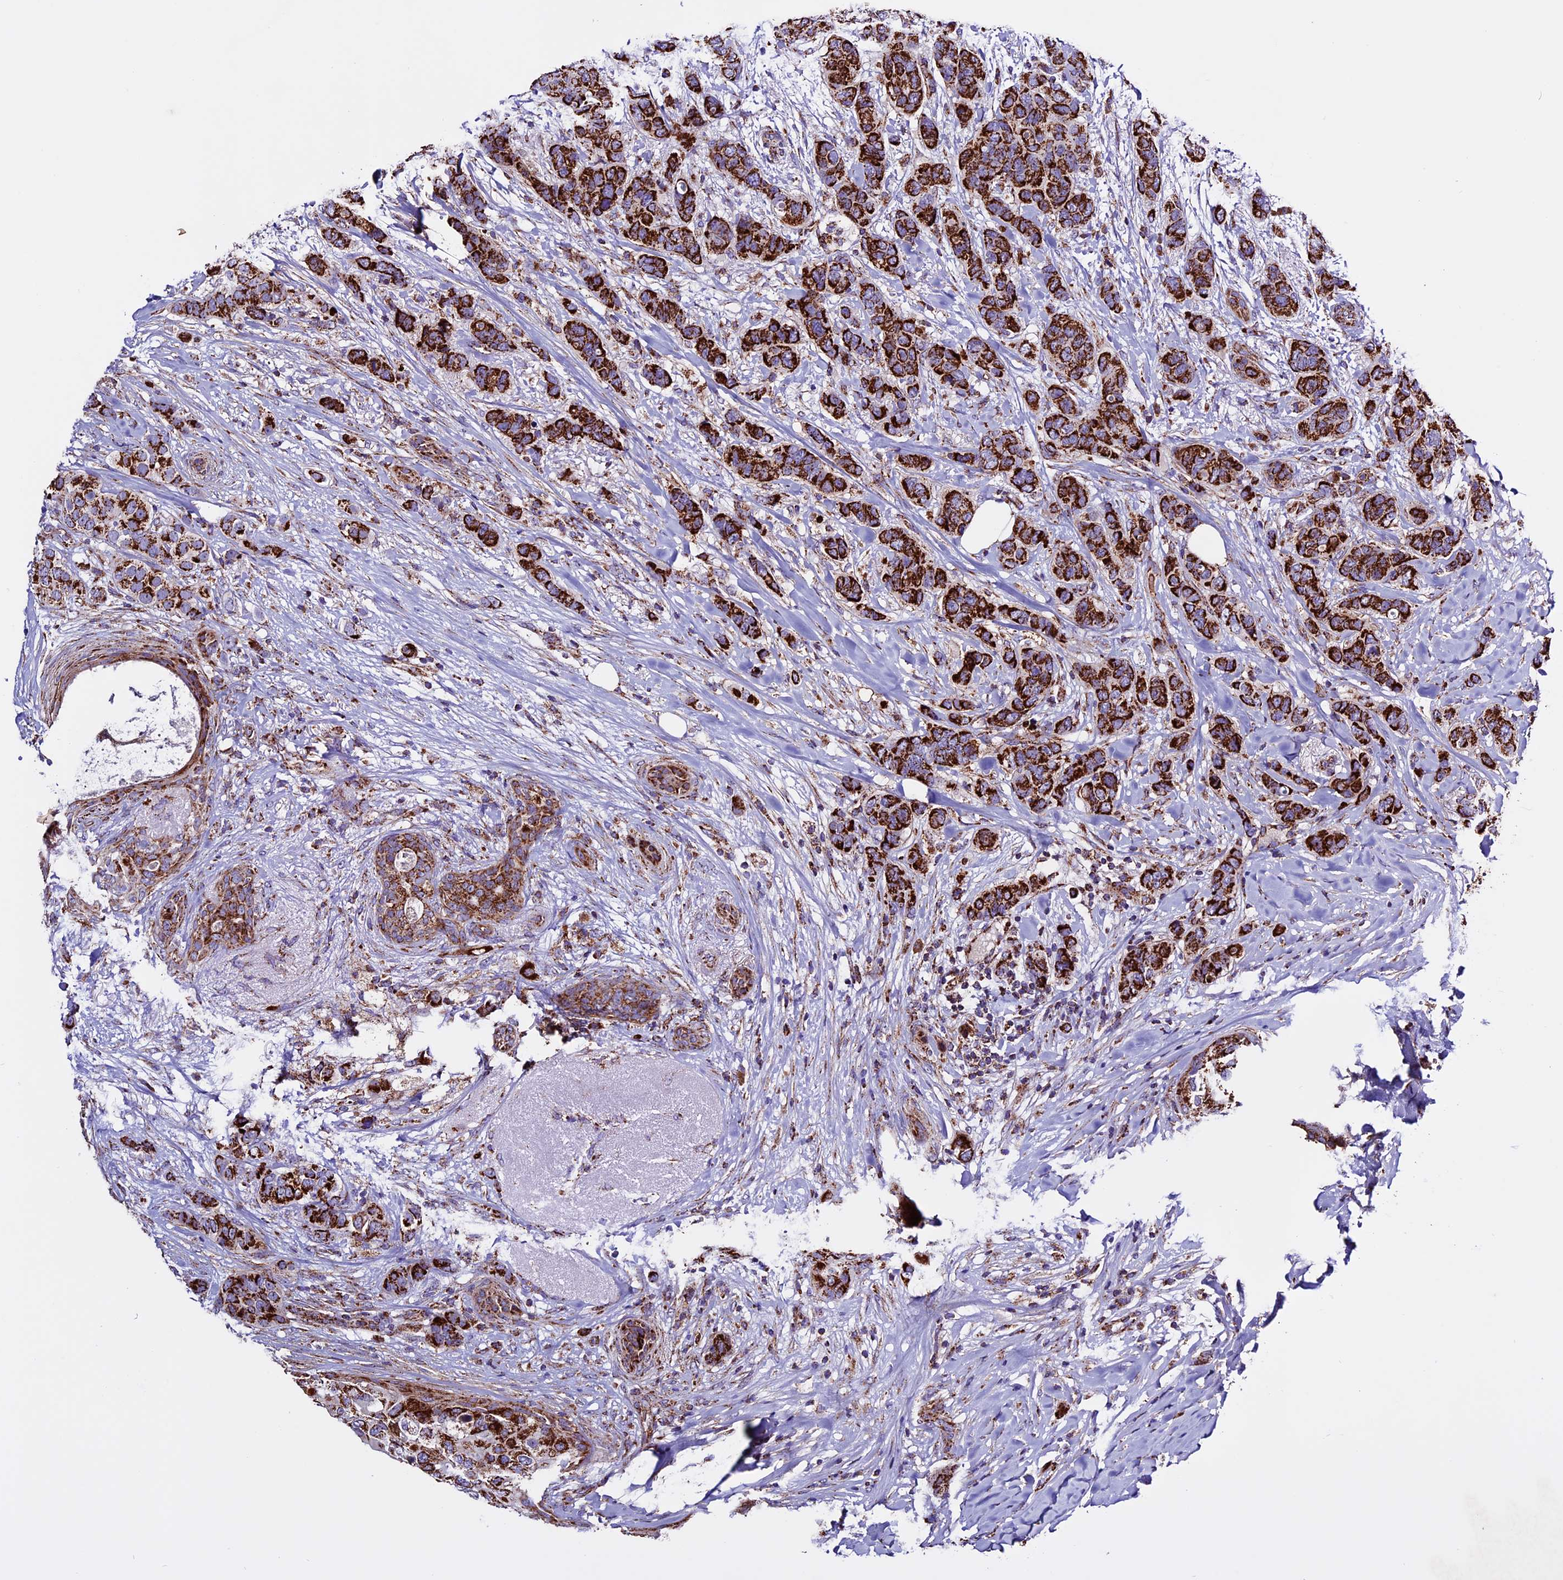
{"staining": {"intensity": "strong", "quantity": ">75%", "location": "cytoplasmic/membranous"}, "tissue": "breast cancer", "cell_type": "Tumor cells", "image_type": "cancer", "snomed": [{"axis": "morphology", "description": "Lobular carcinoma"}, {"axis": "topography", "description": "Breast"}], "caption": "Breast cancer stained for a protein exhibits strong cytoplasmic/membranous positivity in tumor cells.", "gene": "CX3CL1", "patient": {"sex": "female", "age": 51}}